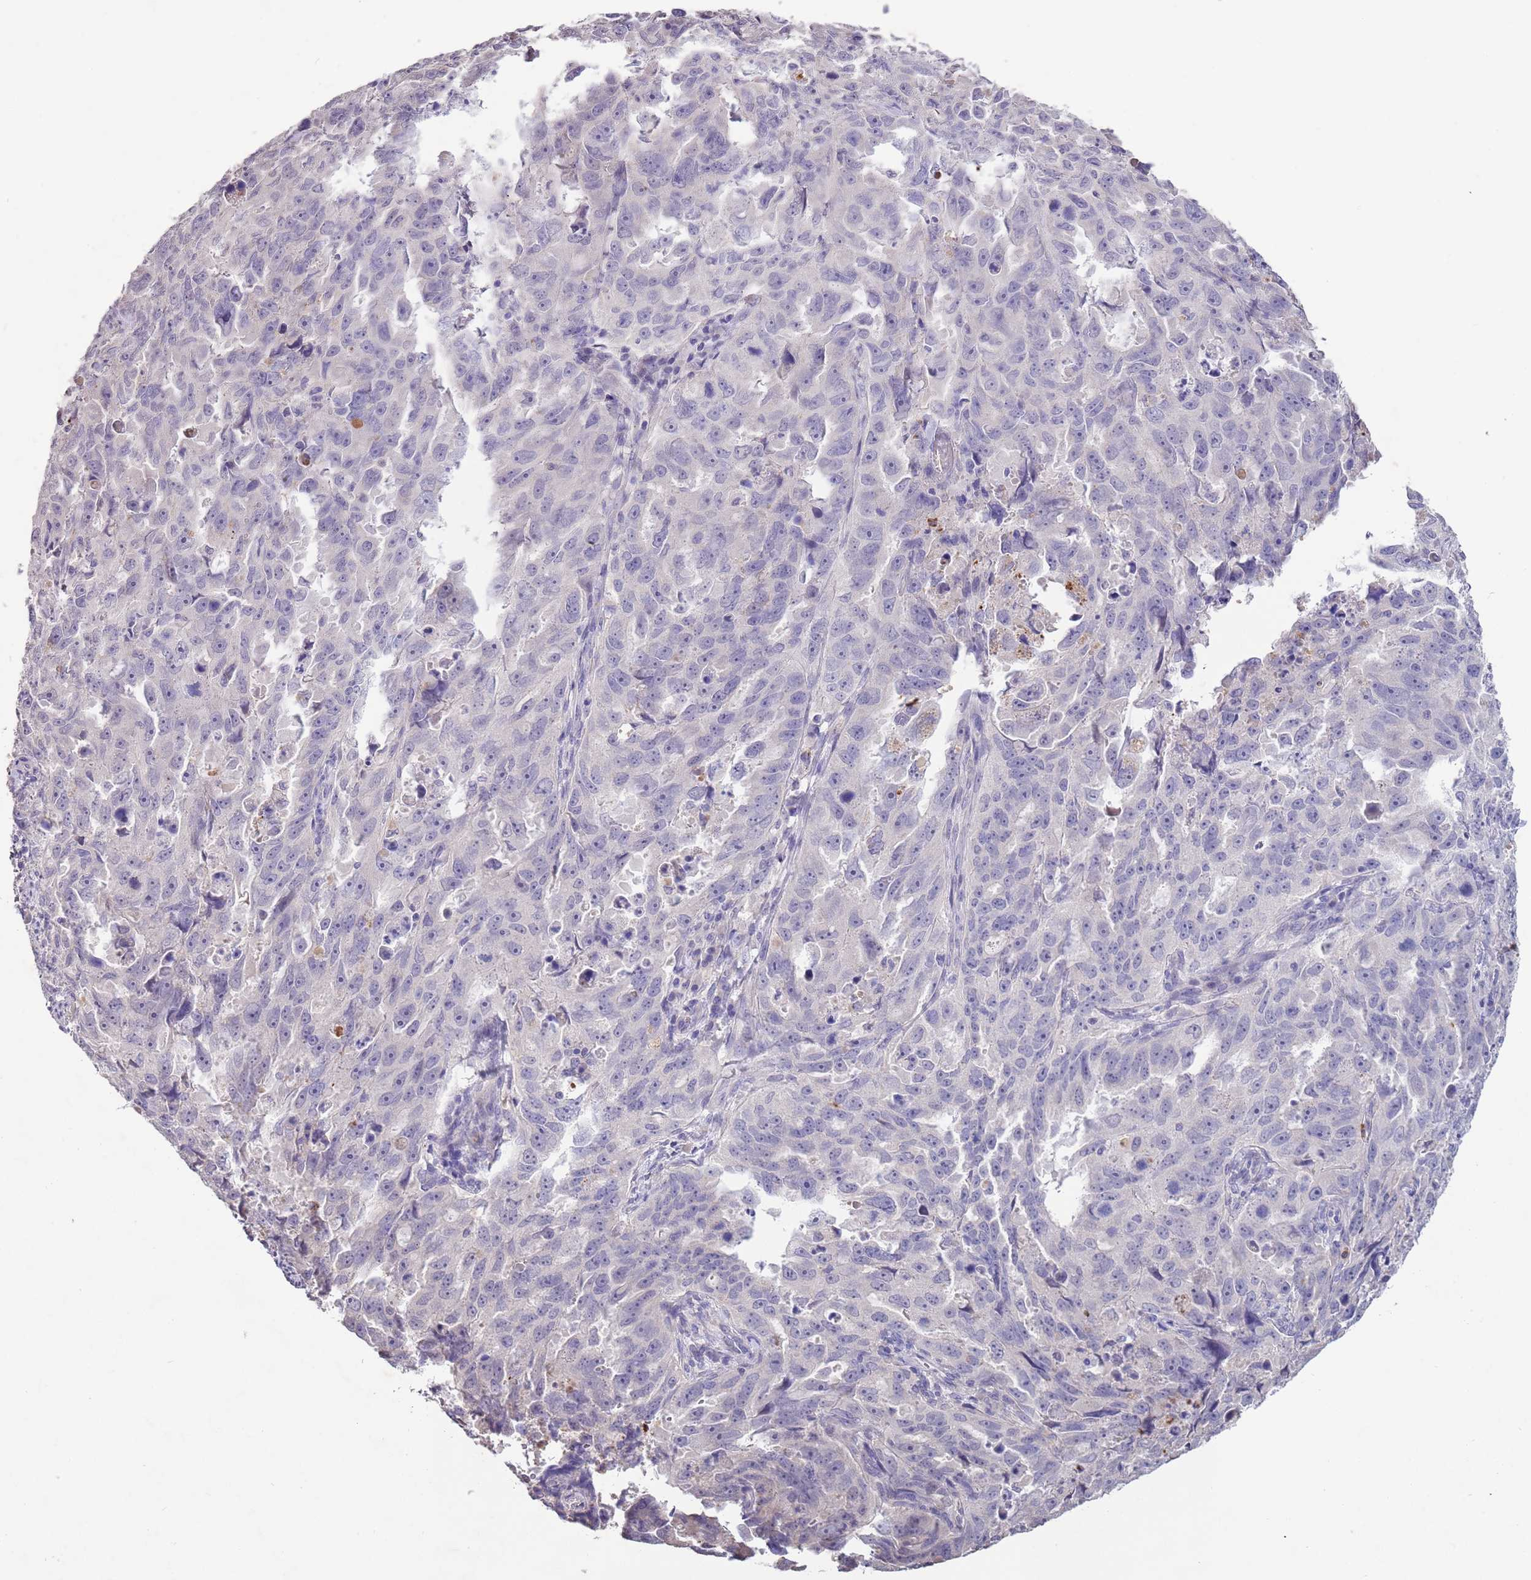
{"staining": {"intensity": "negative", "quantity": "none", "location": "none"}, "tissue": "endometrial cancer", "cell_type": "Tumor cells", "image_type": "cancer", "snomed": [{"axis": "morphology", "description": "Adenocarcinoma, NOS"}, {"axis": "topography", "description": "Endometrium"}], "caption": "Adenocarcinoma (endometrial) was stained to show a protein in brown. There is no significant staining in tumor cells. (DAB immunohistochemistry with hematoxylin counter stain).", "gene": "P2RY13", "patient": {"sex": "female", "age": 65}}